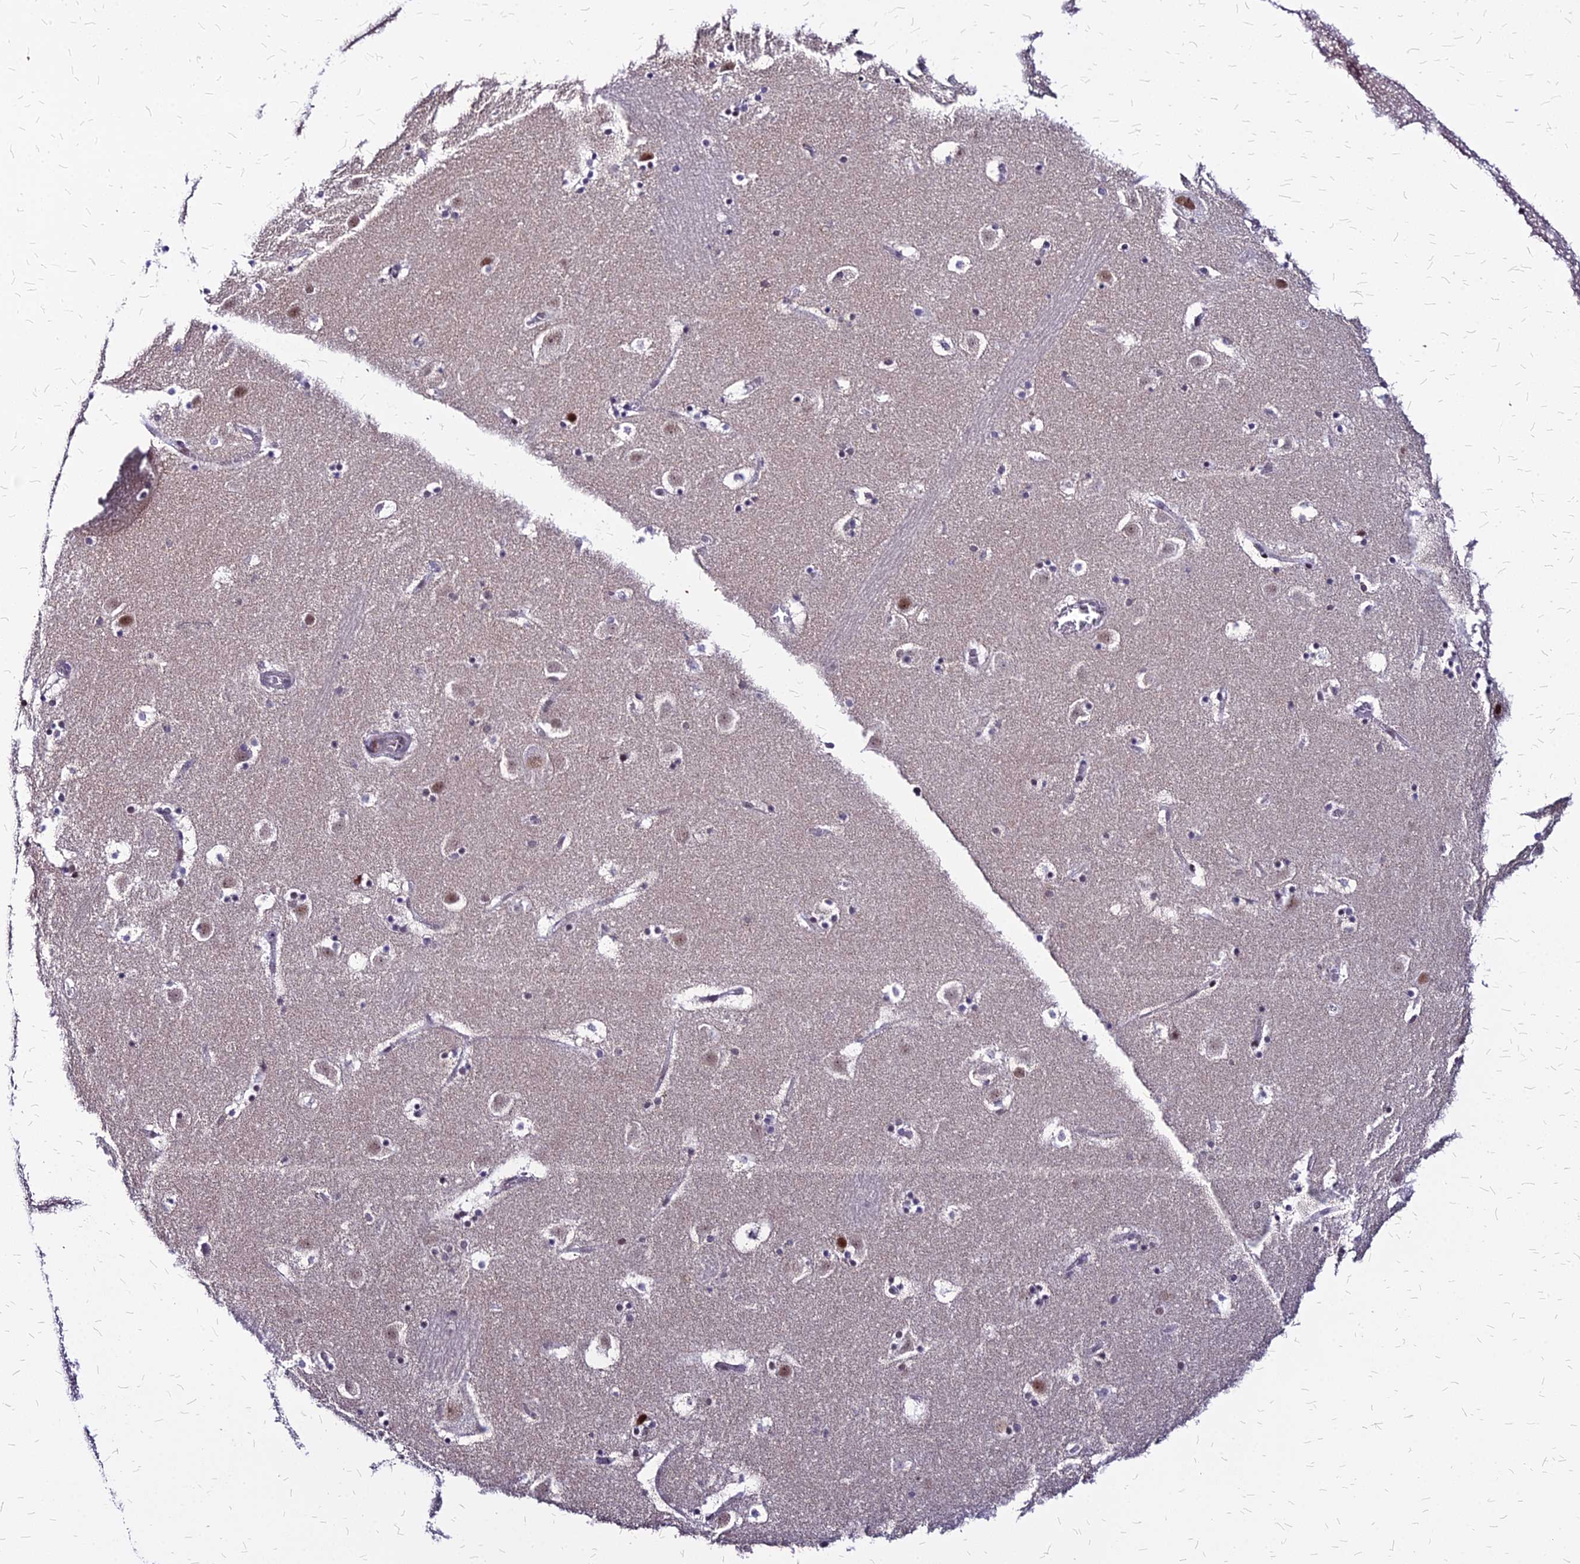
{"staining": {"intensity": "negative", "quantity": "none", "location": "none"}, "tissue": "caudate", "cell_type": "Glial cells", "image_type": "normal", "snomed": [{"axis": "morphology", "description": "Normal tissue, NOS"}, {"axis": "topography", "description": "Lateral ventricle wall"}], "caption": "The histopathology image shows no staining of glial cells in benign caudate.", "gene": "FDX2", "patient": {"sex": "male", "age": 45}}